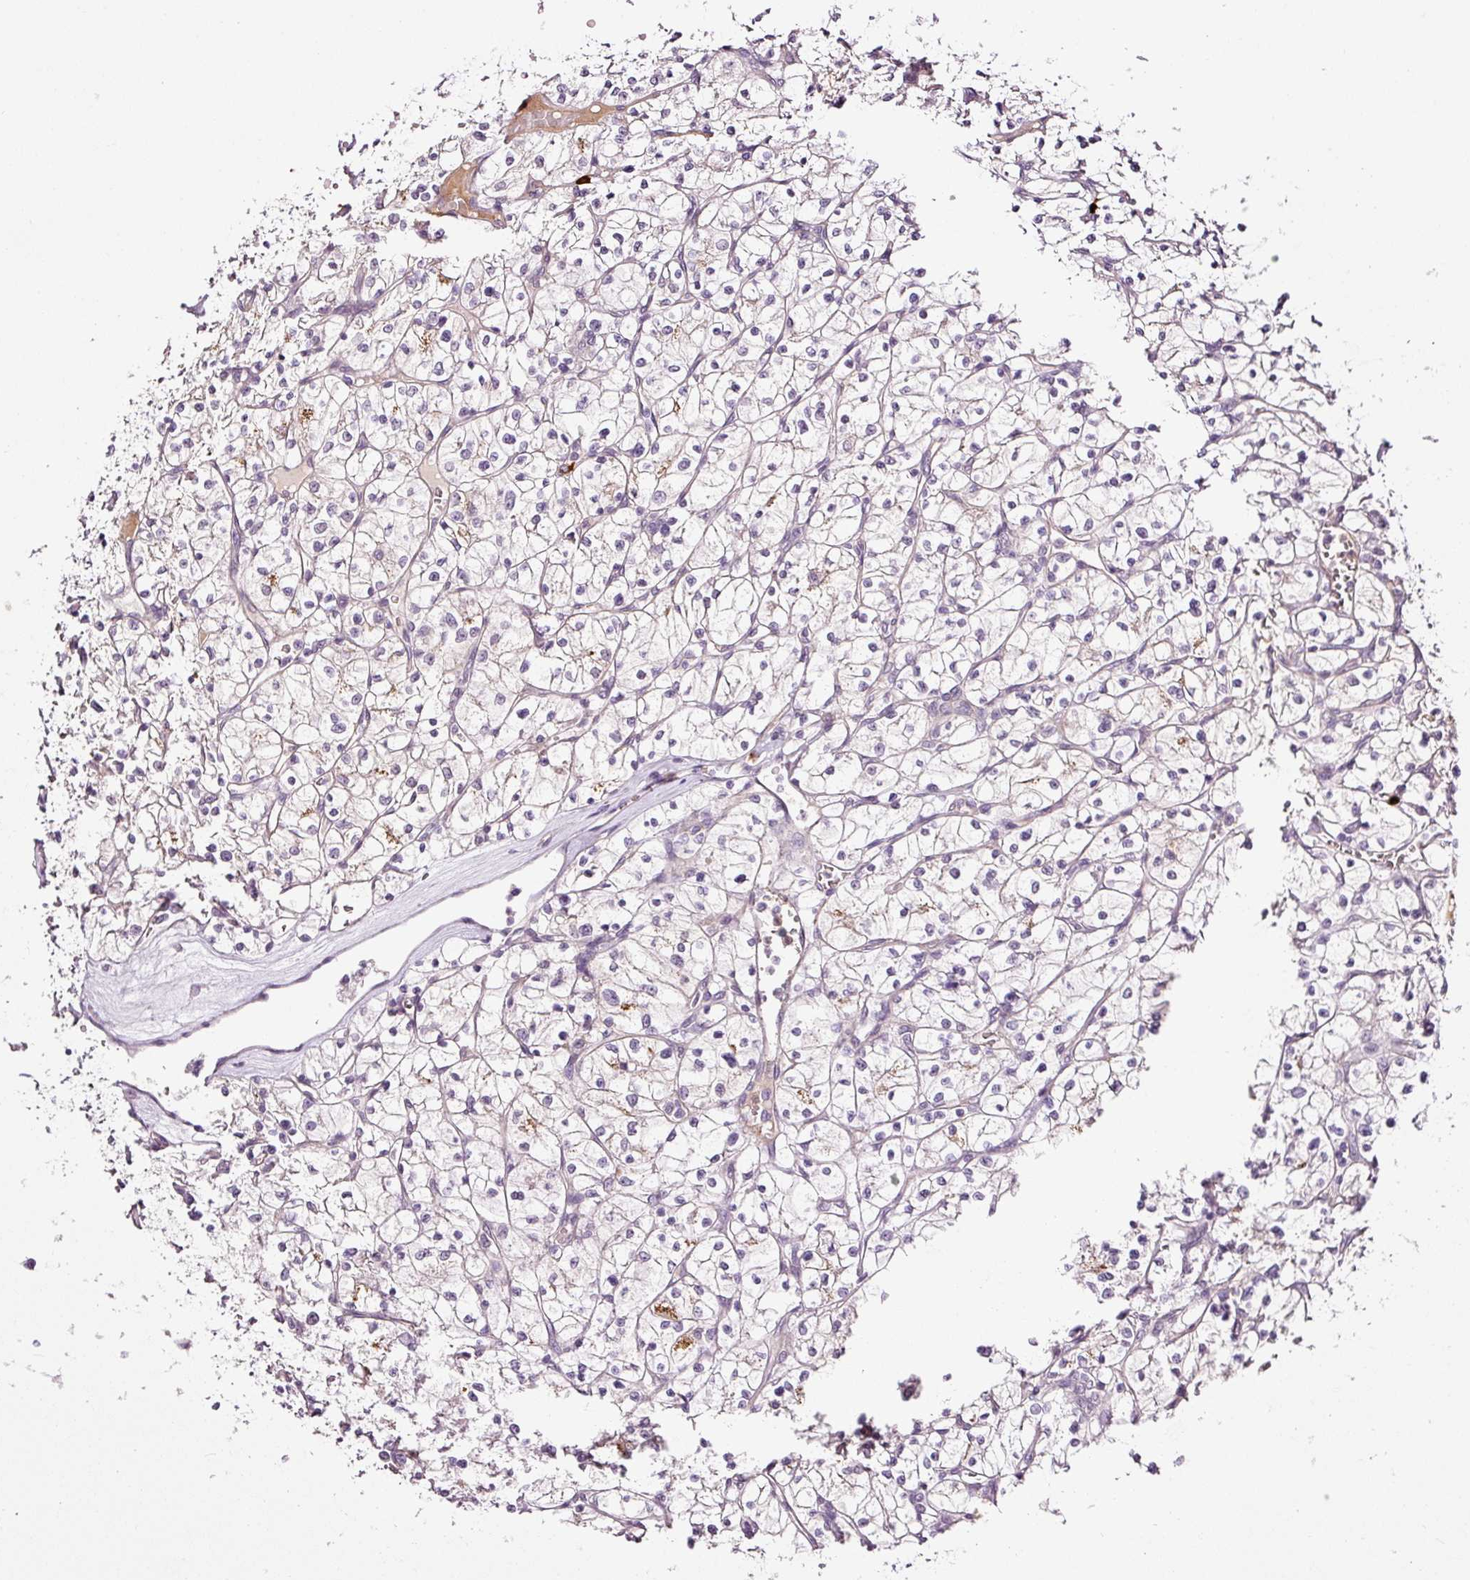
{"staining": {"intensity": "negative", "quantity": "none", "location": "none"}, "tissue": "renal cancer", "cell_type": "Tumor cells", "image_type": "cancer", "snomed": [{"axis": "morphology", "description": "Adenocarcinoma, NOS"}, {"axis": "topography", "description": "Kidney"}], "caption": "Immunohistochemistry (IHC) photomicrograph of human renal cancer (adenocarcinoma) stained for a protein (brown), which shows no expression in tumor cells.", "gene": "ABCB4", "patient": {"sex": "female", "age": 64}}